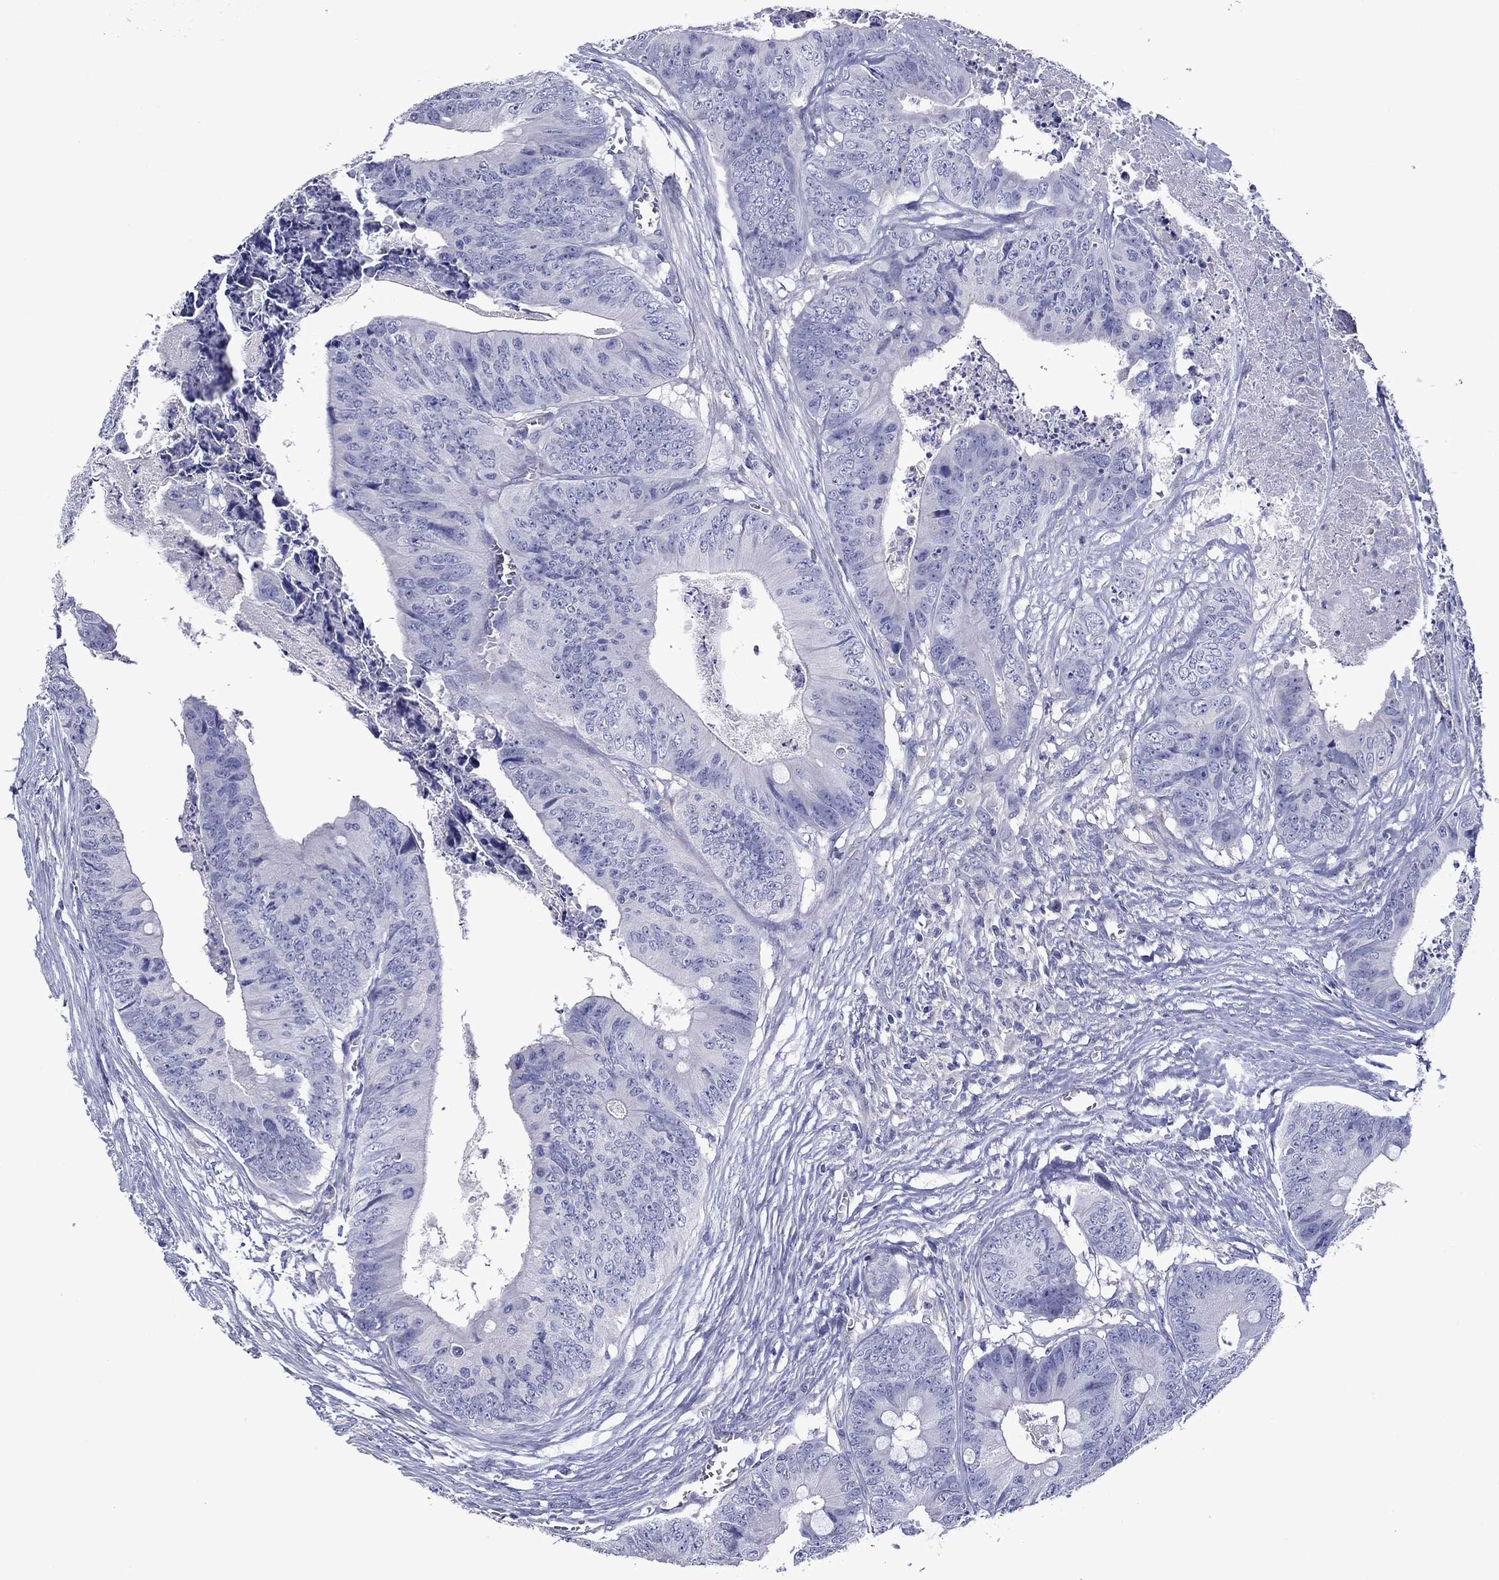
{"staining": {"intensity": "negative", "quantity": "none", "location": "none"}, "tissue": "colorectal cancer", "cell_type": "Tumor cells", "image_type": "cancer", "snomed": [{"axis": "morphology", "description": "Adenocarcinoma, NOS"}, {"axis": "topography", "description": "Colon"}], "caption": "Human adenocarcinoma (colorectal) stained for a protein using IHC displays no positivity in tumor cells.", "gene": "CNDP1", "patient": {"sex": "male", "age": 84}}